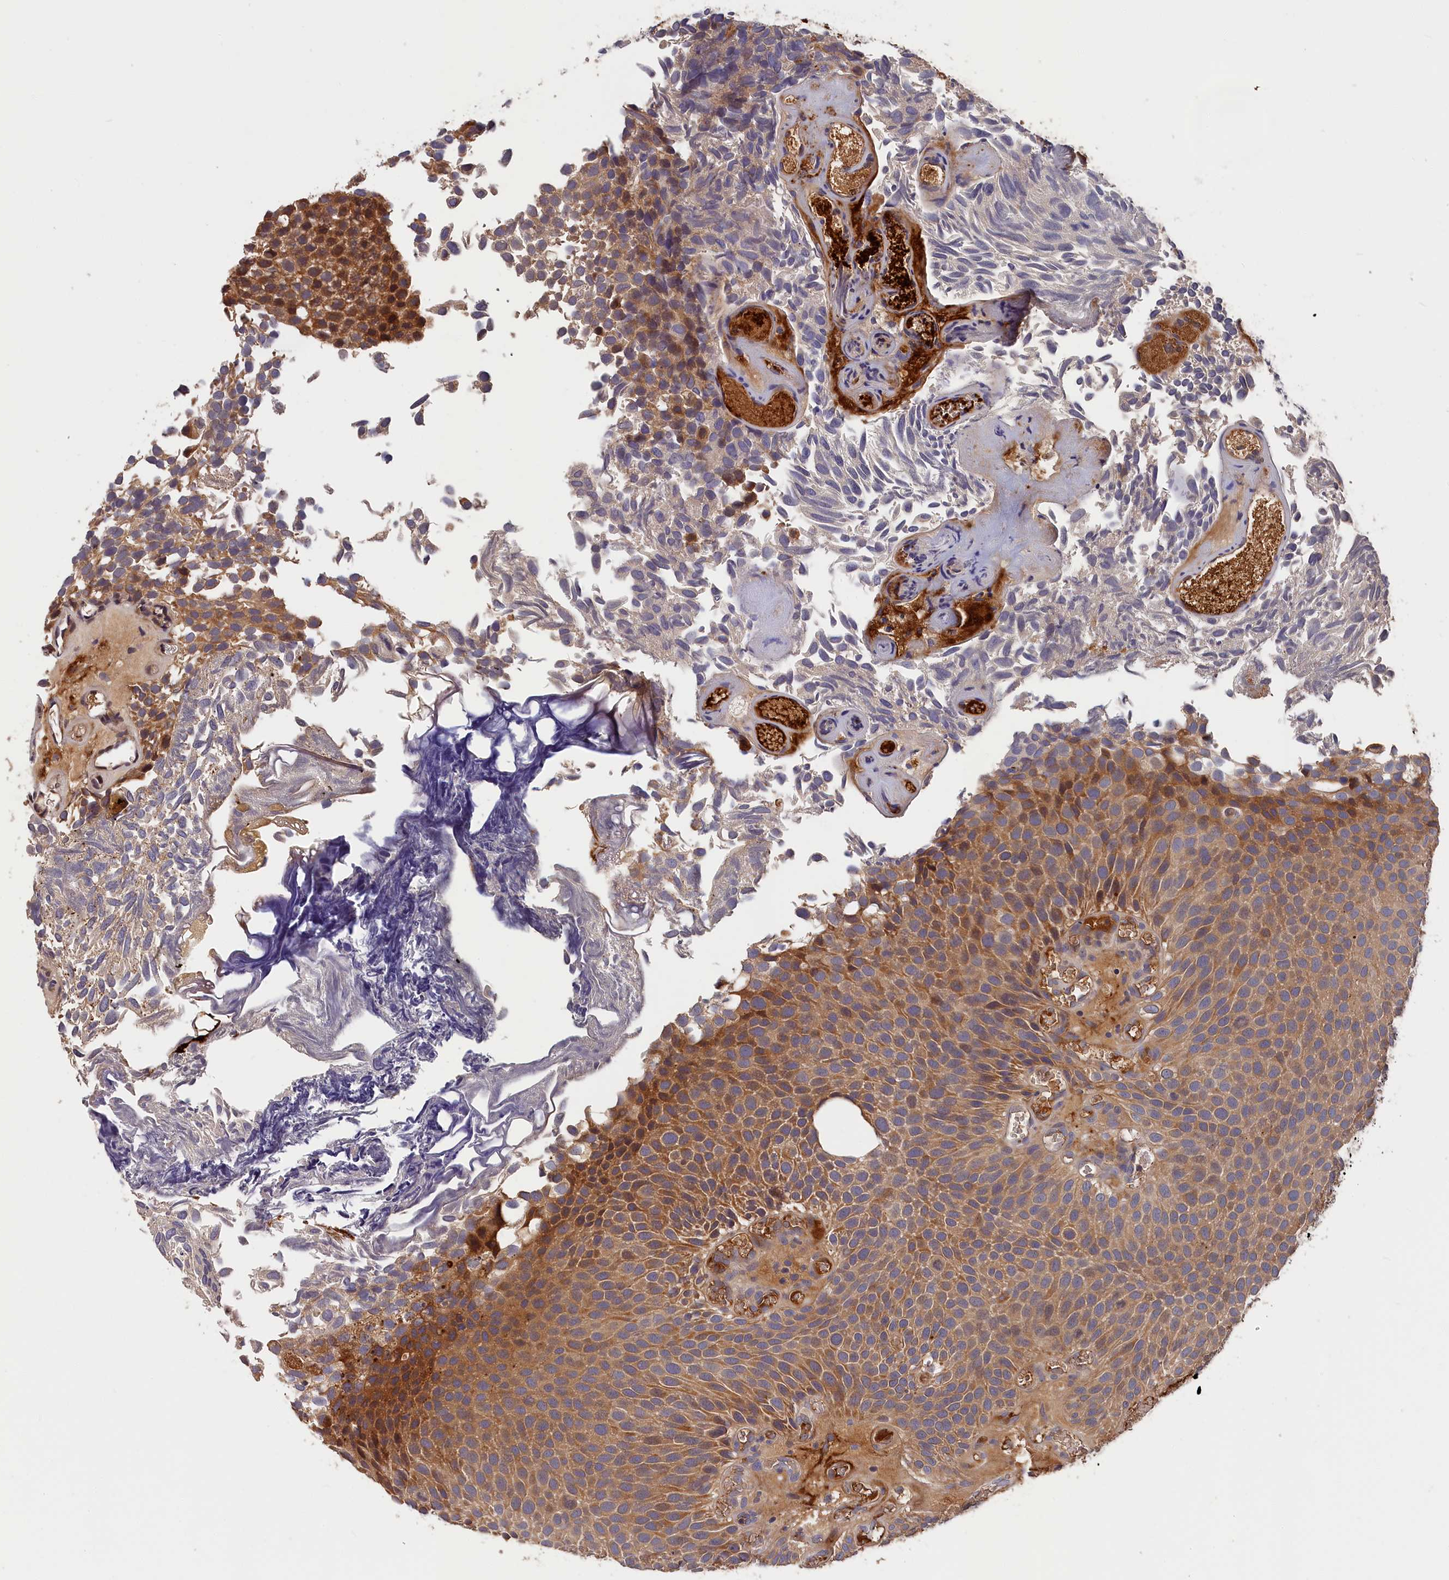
{"staining": {"intensity": "moderate", "quantity": ">75%", "location": "cytoplasmic/membranous"}, "tissue": "urothelial cancer", "cell_type": "Tumor cells", "image_type": "cancer", "snomed": [{"axis": "morphology", "description": "Urothelial carcinoma, Low grade"}, {"axis": "topography", "description": "Urinary bladder"}], "caption": "Protein staining exhibits moderate cytoplasmic/membranous staining in approximately >75% of tumor cells in low-grade urothelial carcinoma.", "gene": "ITIH1", "patient": {"sex": "male", "age": 89}}